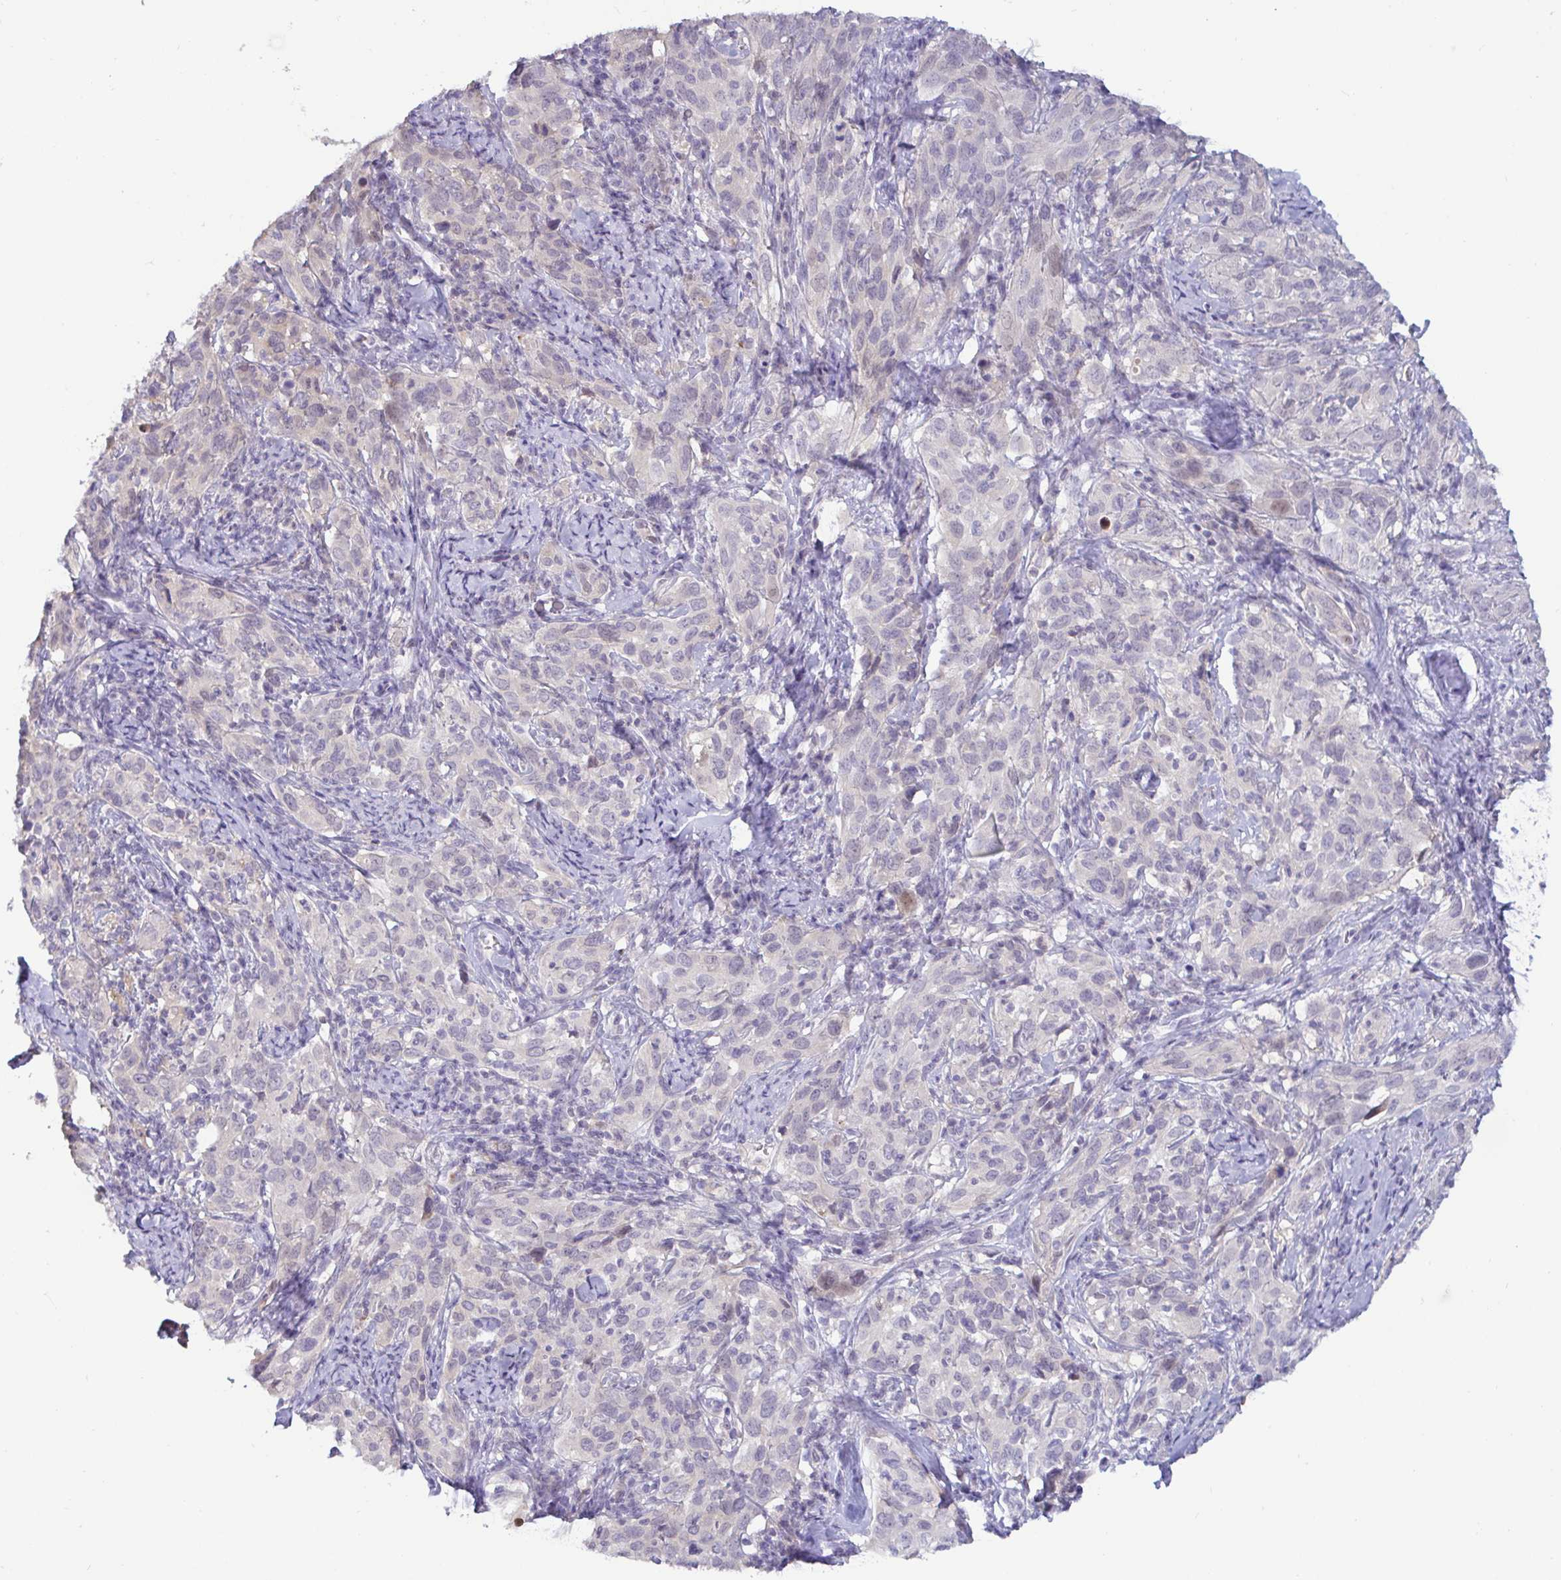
{"staining": {"intensity": "negative", "quantity": "none", "location": "none"}, "tissue": "cervical cancer", "cell_type": "Tumor cells", "image_type": "cancer", "snomed": [{"axis": "morphology", "description": "Normal tissue, NOS"}, {"axis": "morphology", "description": "Squamous cell carcinoma, NOS"}, {"axis": "topography", "description": "Cervix"}], "caption": "Micrograph shows no protein expression in tumor cells of squamous cell carcinoma (cervical) tissue.", "gene": "GSTM1", "patient": {"sex": "female", "age": 51}}